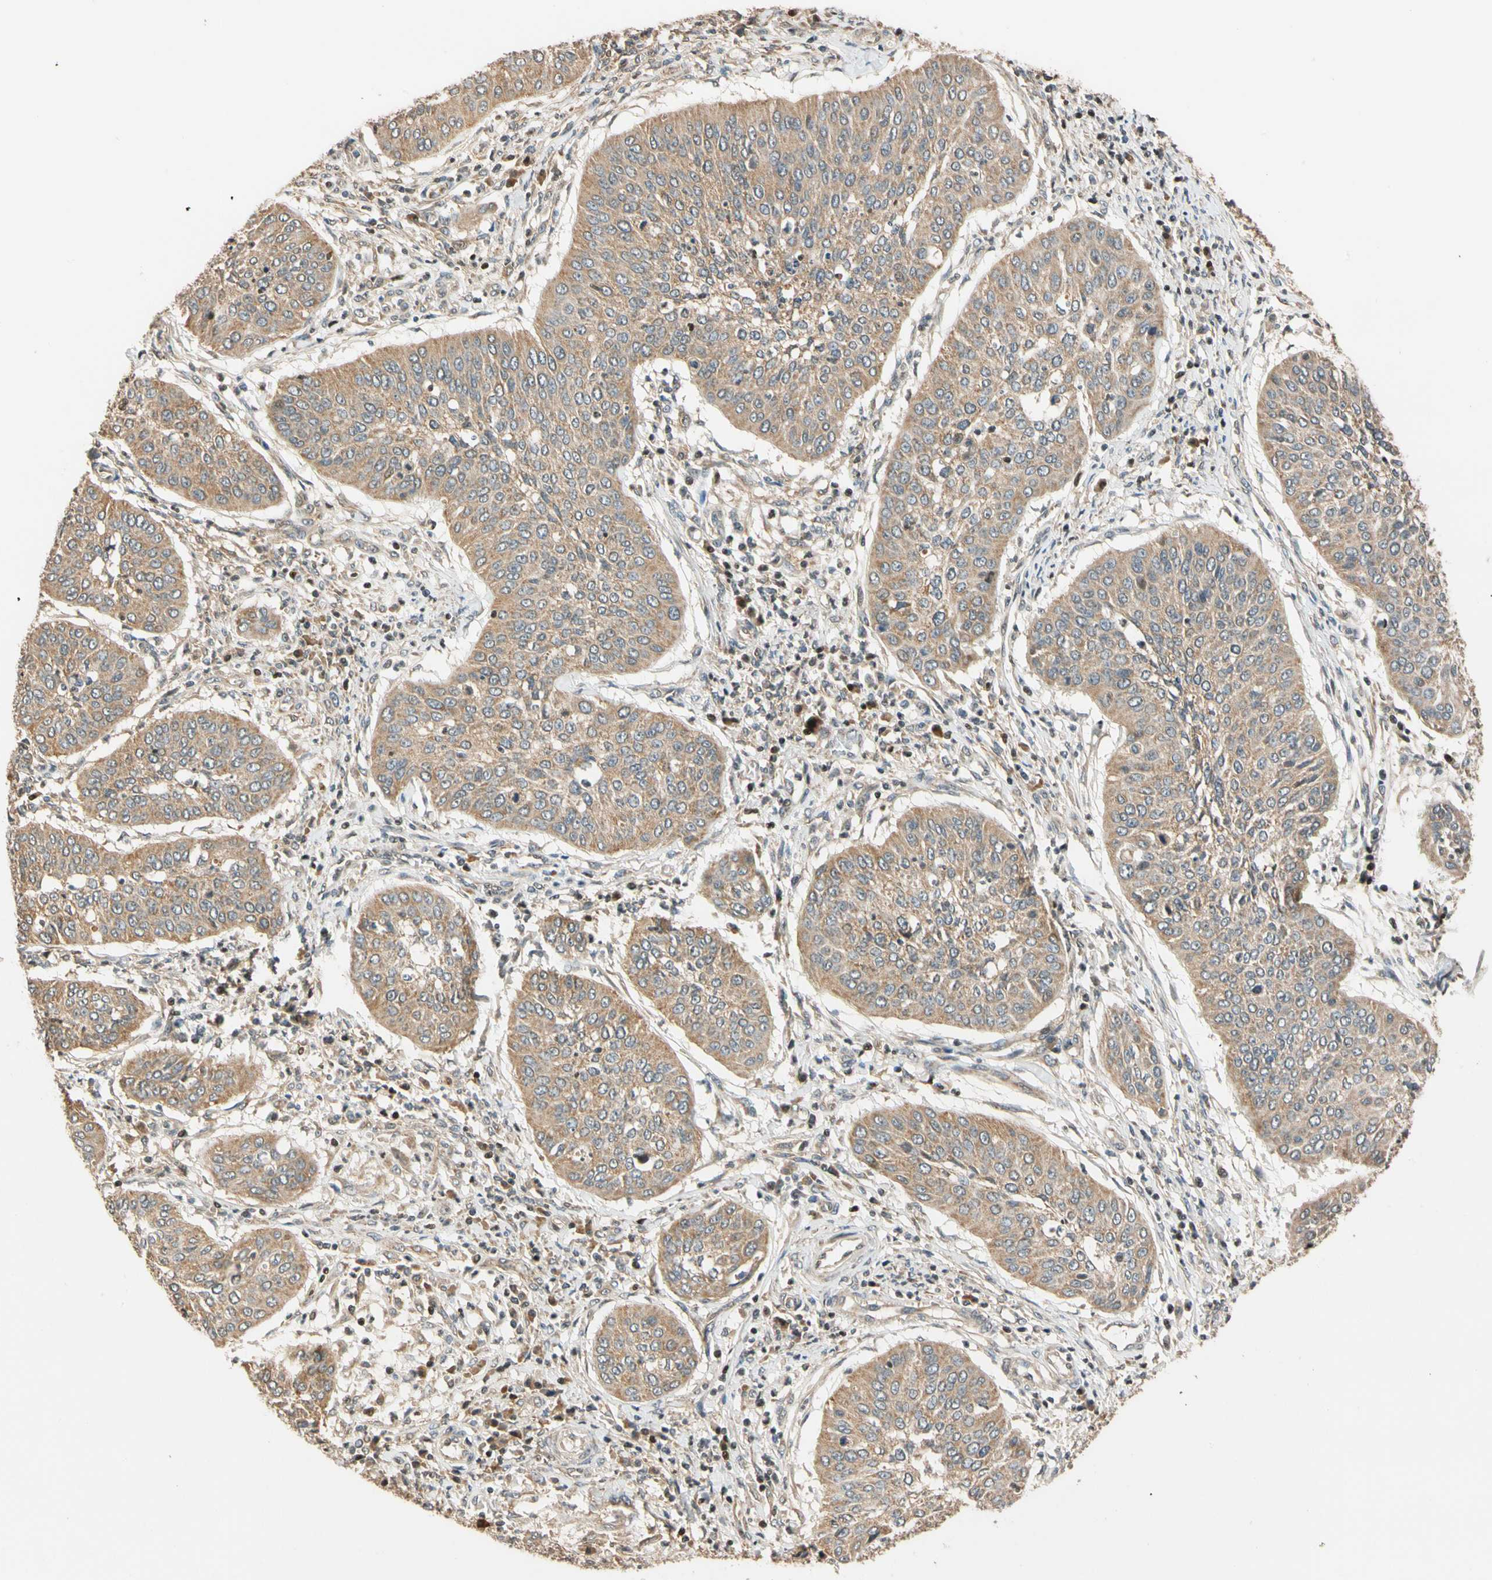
{"staining": {"intensity": "moderate", "quantity": ">75%", "location": "cytoplasmic/membranous"}, "tissue": "cervical cancer", "cell_type": "Tumor cells", "image_type": "cancer", "snomed": [{"axis": "morphology", "description": "Normal tissue, NOS"}, {"axis": "morphology", "description": "Squamous cell carcinoma, NOS"}, {"axis": "topography", "description": "Cervix"}], "caption": "This is a micrograph of immunohistochemistry (IHC) staining of squamous cell carcinoma (cervical), which shows moderate positivity in the cytoplasmic/membranous of tumor cells.", "gene": "HECW1", "patient": {"sex": "female", "age": 39}}